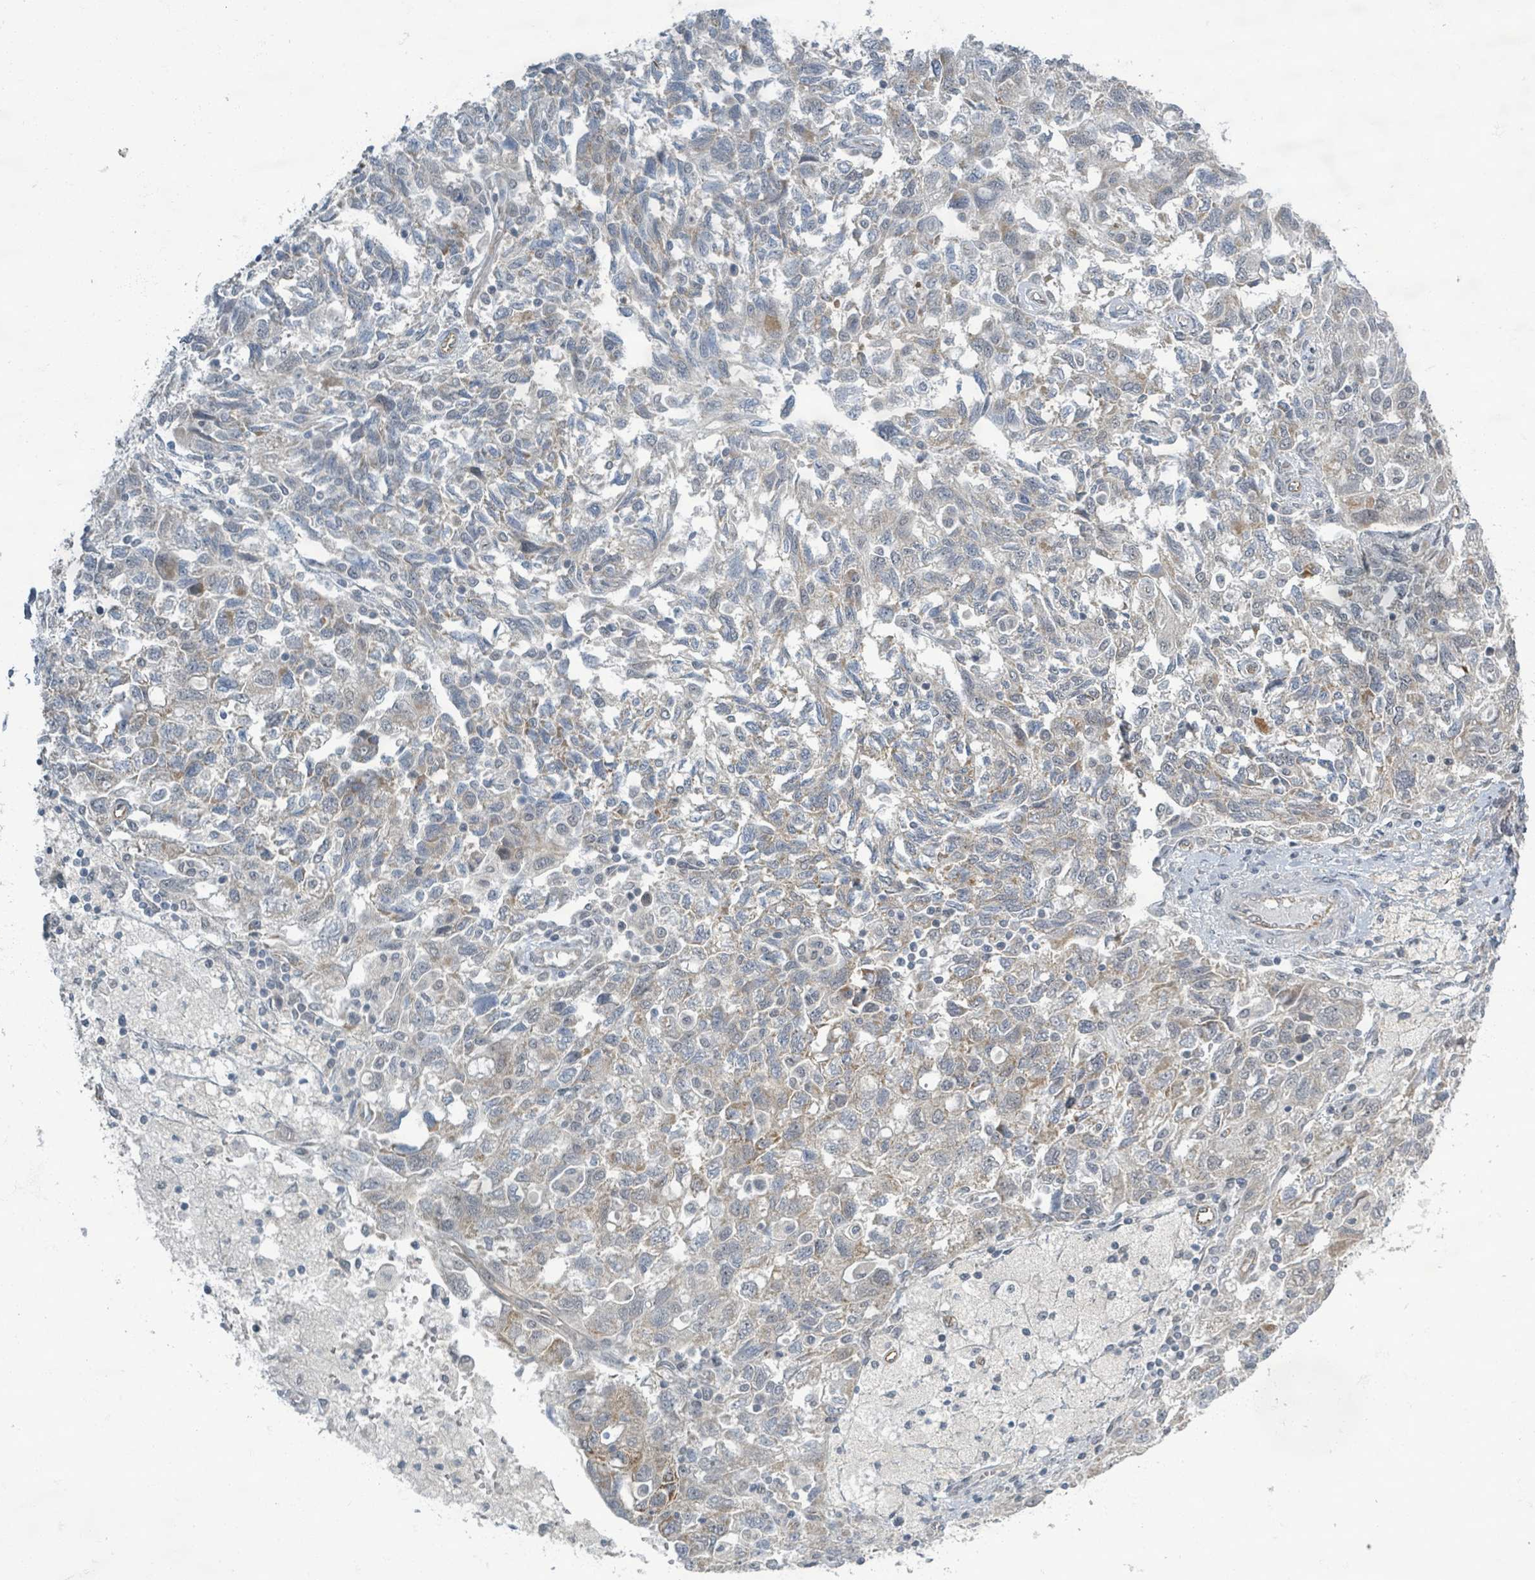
{"staining": {"intensity": "weak", "quantity": "<25%", "location": "cytoplasmic/membranous"}, "tissue": "ovarian cancer", "cell_type": "Tumor cells", "image_type": "cancer", "snomed": [{"axis": "morphology", "description": "Carcinoma, NOS"}, {"axis": "morphology", "description": "Cystadenocarcinoma, serous, NOS"}, {"axis": "topography", "description": "Ovary"}], "caption": "Human carcinoma (ovarian) stained for a protein using IHC shows no positivity in tumor cells.", "gene": "INTS15", "patient": {"sex": "female", "age": 69}}